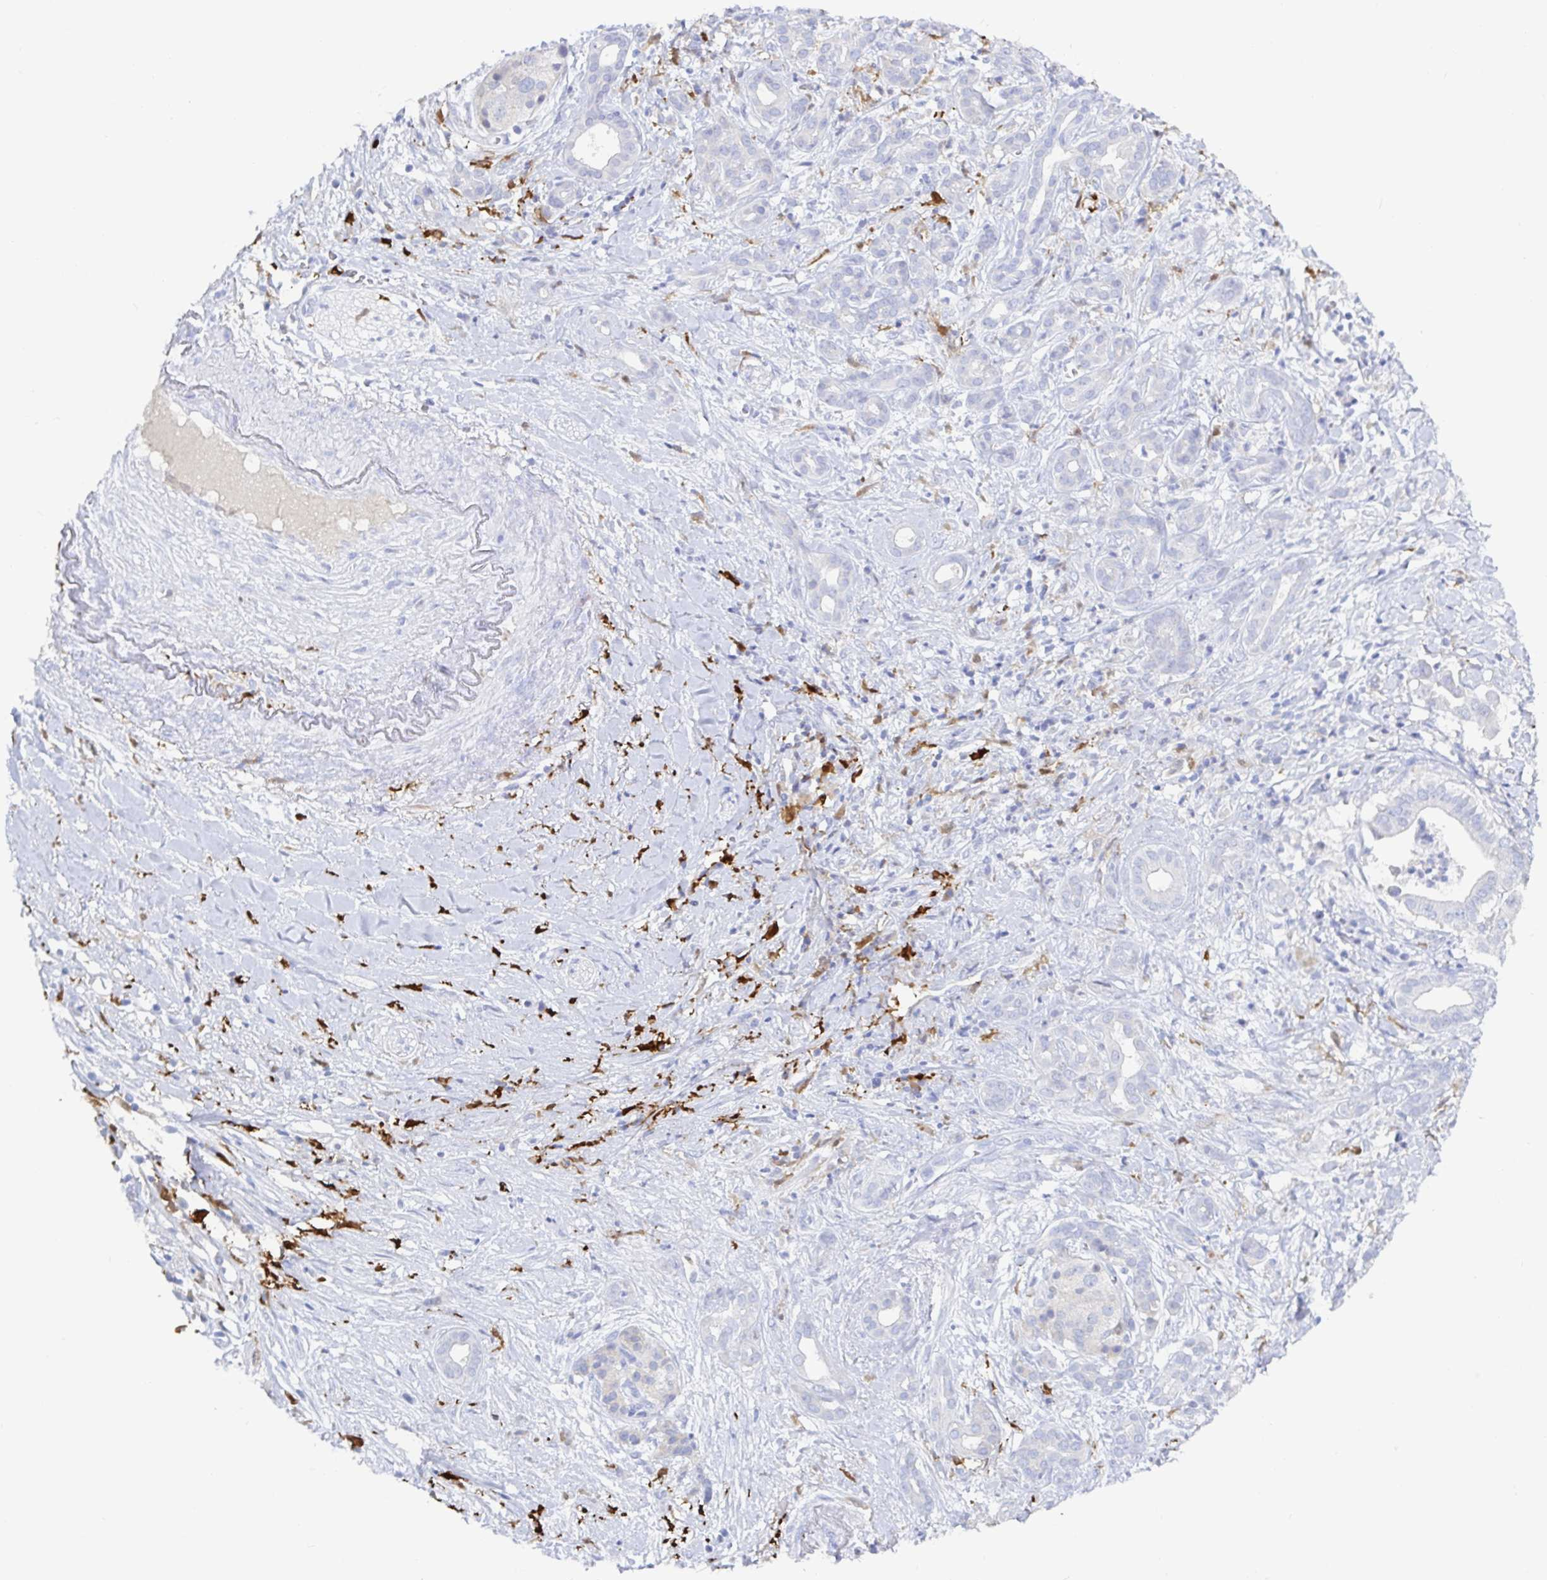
{"staining": {"intensity": "negative", "quantity": "none", "location": "none"}, "tissue": "pancreatic cancer", "cell_type": "Tumor cells", "image_type": "cancer", "snomed": [{"axis": "morphology", "description": "Adenocarcinoma, NOS"}, {"axis": "topography", "description": "Pancreas"}], "caption": "Pancreatic adenocarcinoma was stained to show a protein in brown. There is no significant expression in tumor cells.", "gene": "OR2A4", "patient": {"sex": "male", "age": 61}}